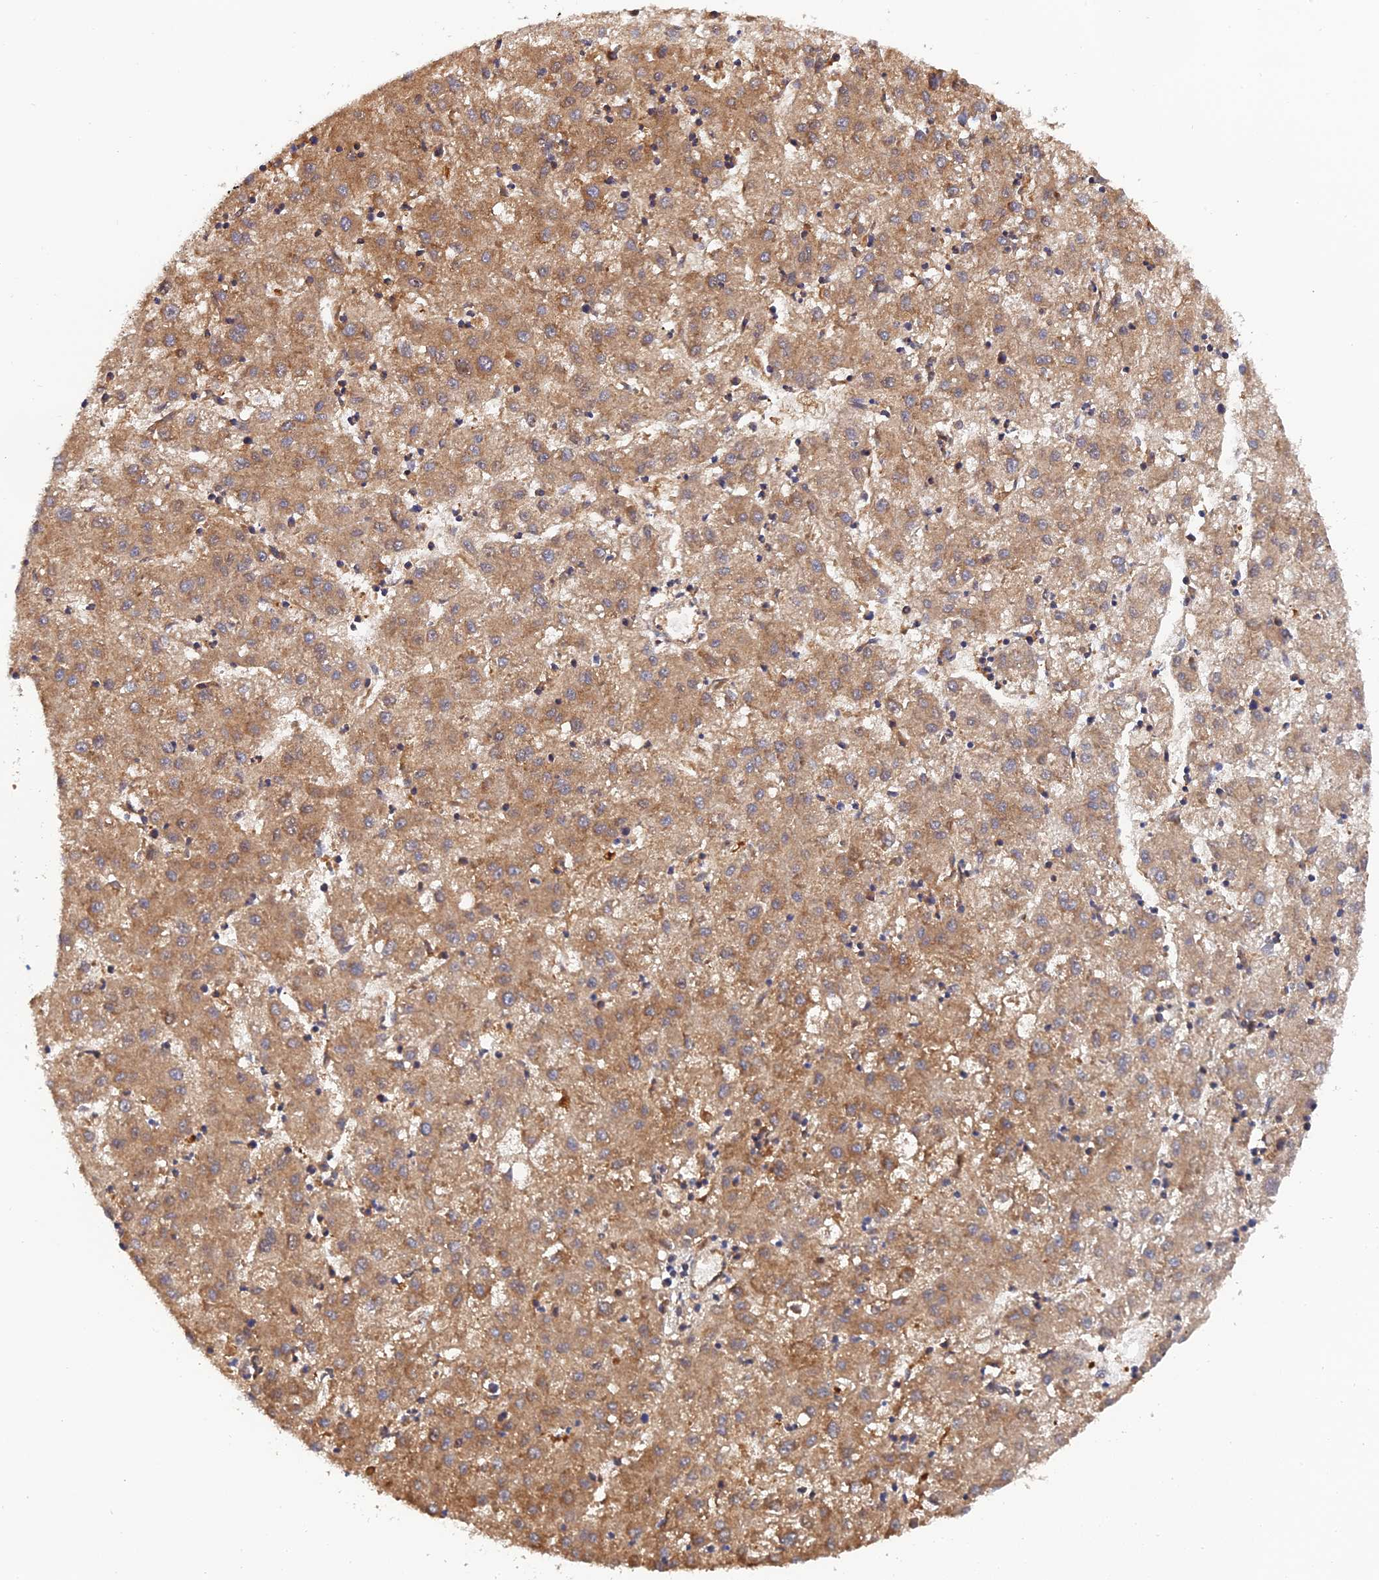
{"staining": {"intensity": "moderate", "quantity": ">75%", "location": "cytoplasmic/membranous"}, "tissue": "liver cancer", "cell_type": "Tumor cells", "image_type": "cancer", "snomed": [{"axis": "morphology", "description": "Carcinoma, Hepatocellular, NOS"}, {"axis": "topography", "description": "Liver"}], "caption": "Tumor cells display moderate cytoplasmic/membranous expression in about >75% of cells in hepatocellular carcinoma (liver).", "gene": "ARL2BP", "patient": {"sex": "male", "age": 72}}